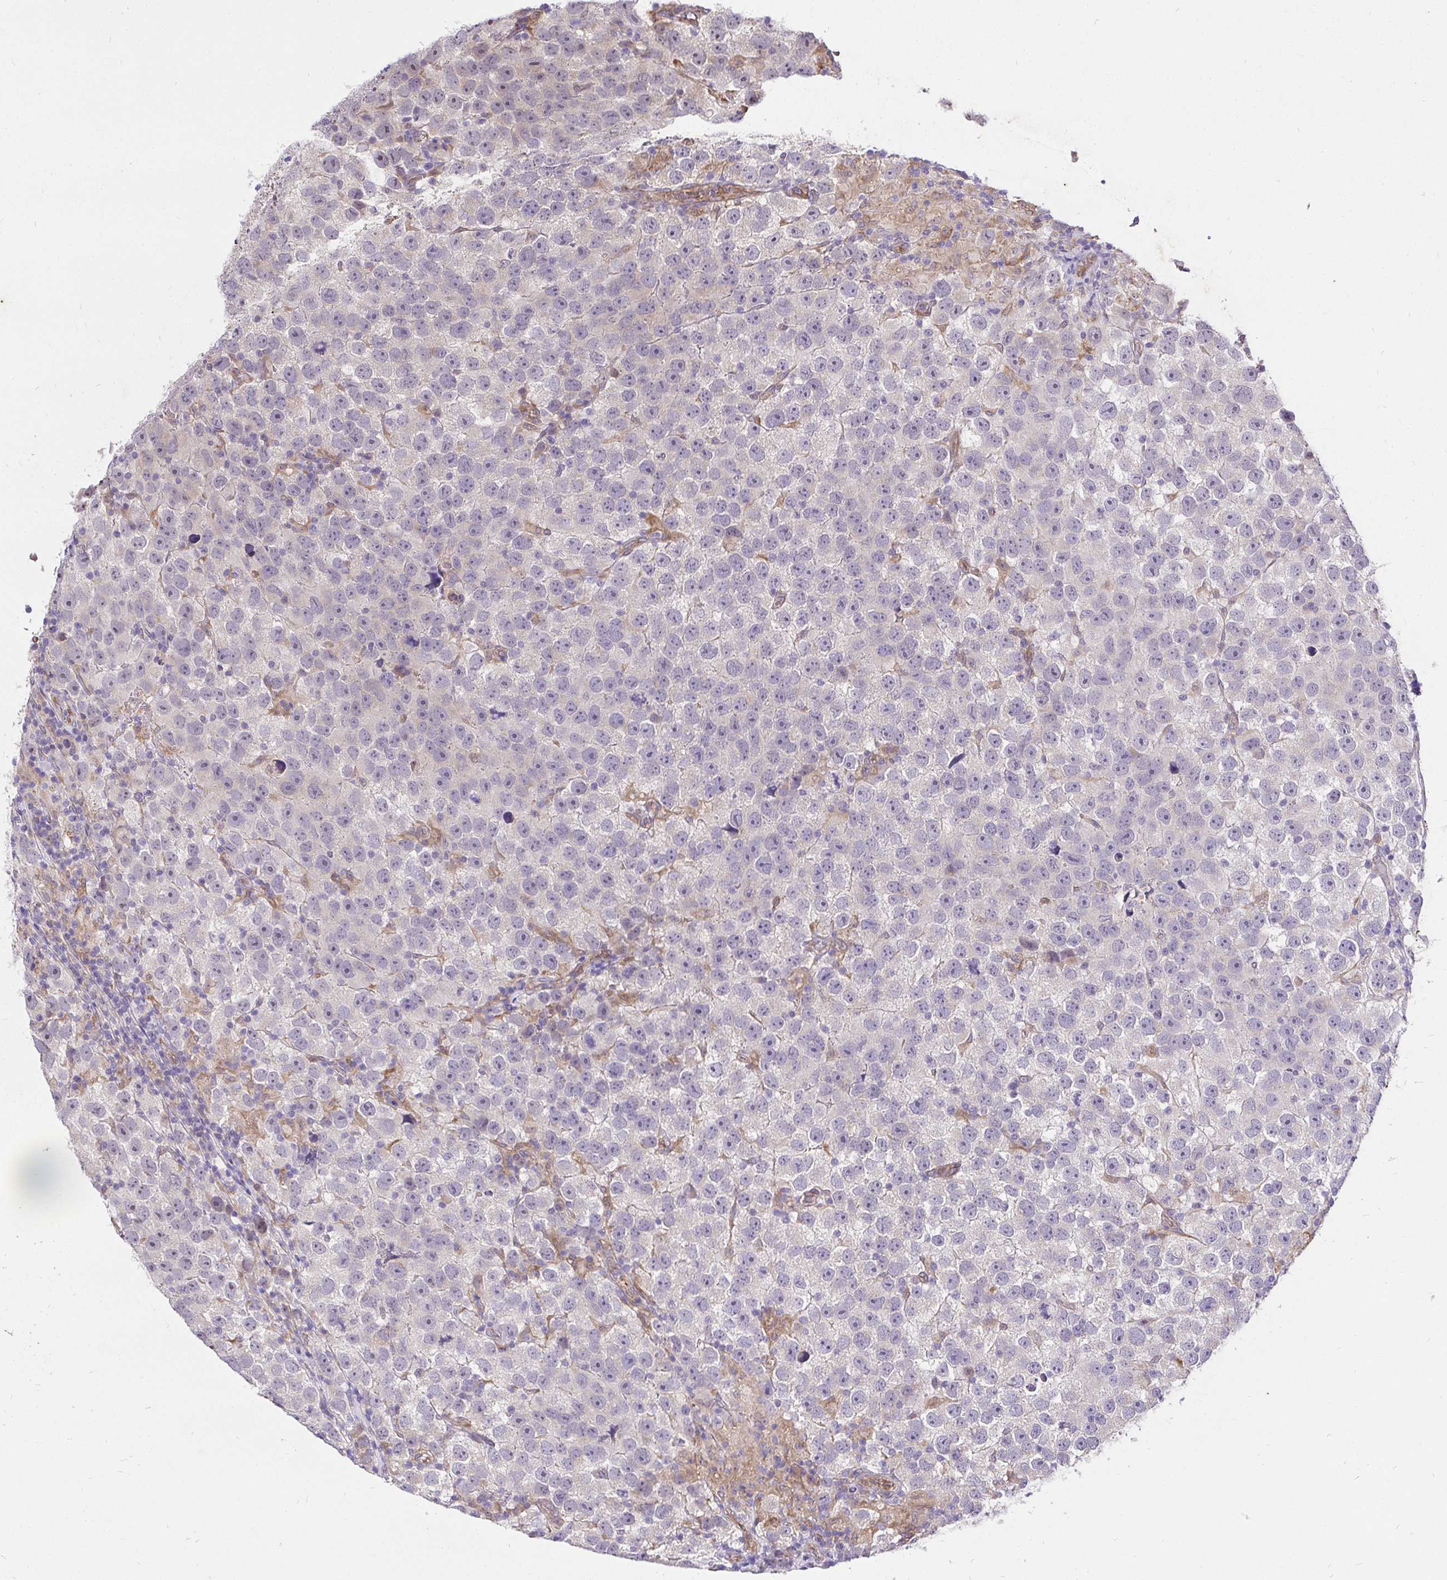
{"staining": {"intensity": "negative", "quantity": "none", "location": "none"}, "tissue": "testis cancer", "cell_type": "Tumor cells", "image_type": "cancer", "snomed": [{"axis": "morphology", "description": "Seminoma, NOS"}, {"axis": "topography", "description": "Testis"}], "caption": "Image shows no protein expression in tumor cells of testis cancer (seminoma) tissue. Brightfield microscopy of immunohistochemistry stained with DAB (3,3'-diaminobenzidine) (brown) and hematoxylin (blue), captured at high magnification.", "gene": "CCDC122", "patient": {"sex": "male", "age": 26}}